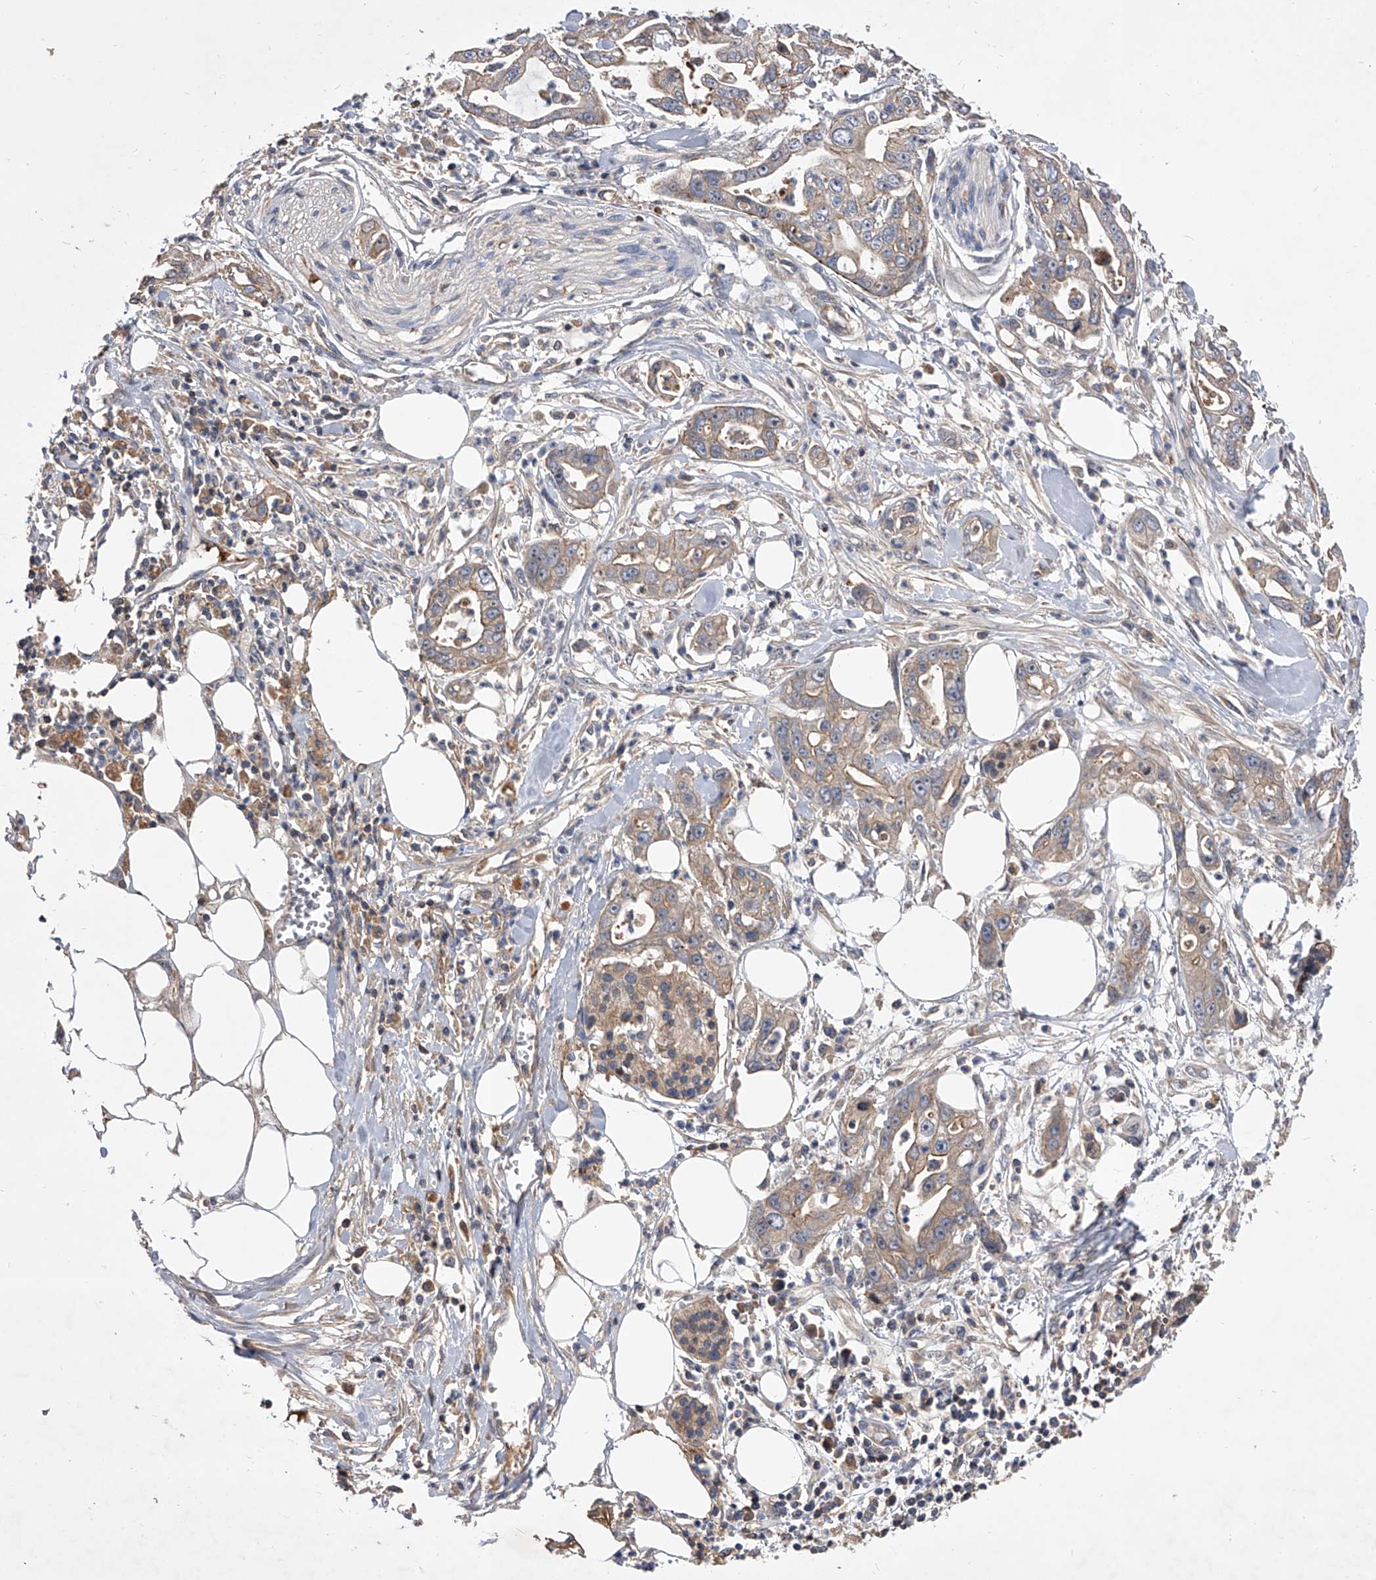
{"staining": {"intensity": "weak", "quantity": ">75%", "location": "cytoplasmic/membranous"}, "tissue": "pancreatic cancer", "cell_type": "Tumor cells", "image_type": "cancer", "snomed": [{"axis": "morphology", "description": "Adenocarcinoma, NOS"}, {"axis": "topography", "description": "Pancreas"}], "caption": "There is low levels of weak cytoplasmic/membranous positivity in tumor cells of pancreatic adenocarcinoma, as demonstrated by immunohistochemical staining (brown color).", "gene": "CUL7", "patient": {"sex": "male", "age": 68}}